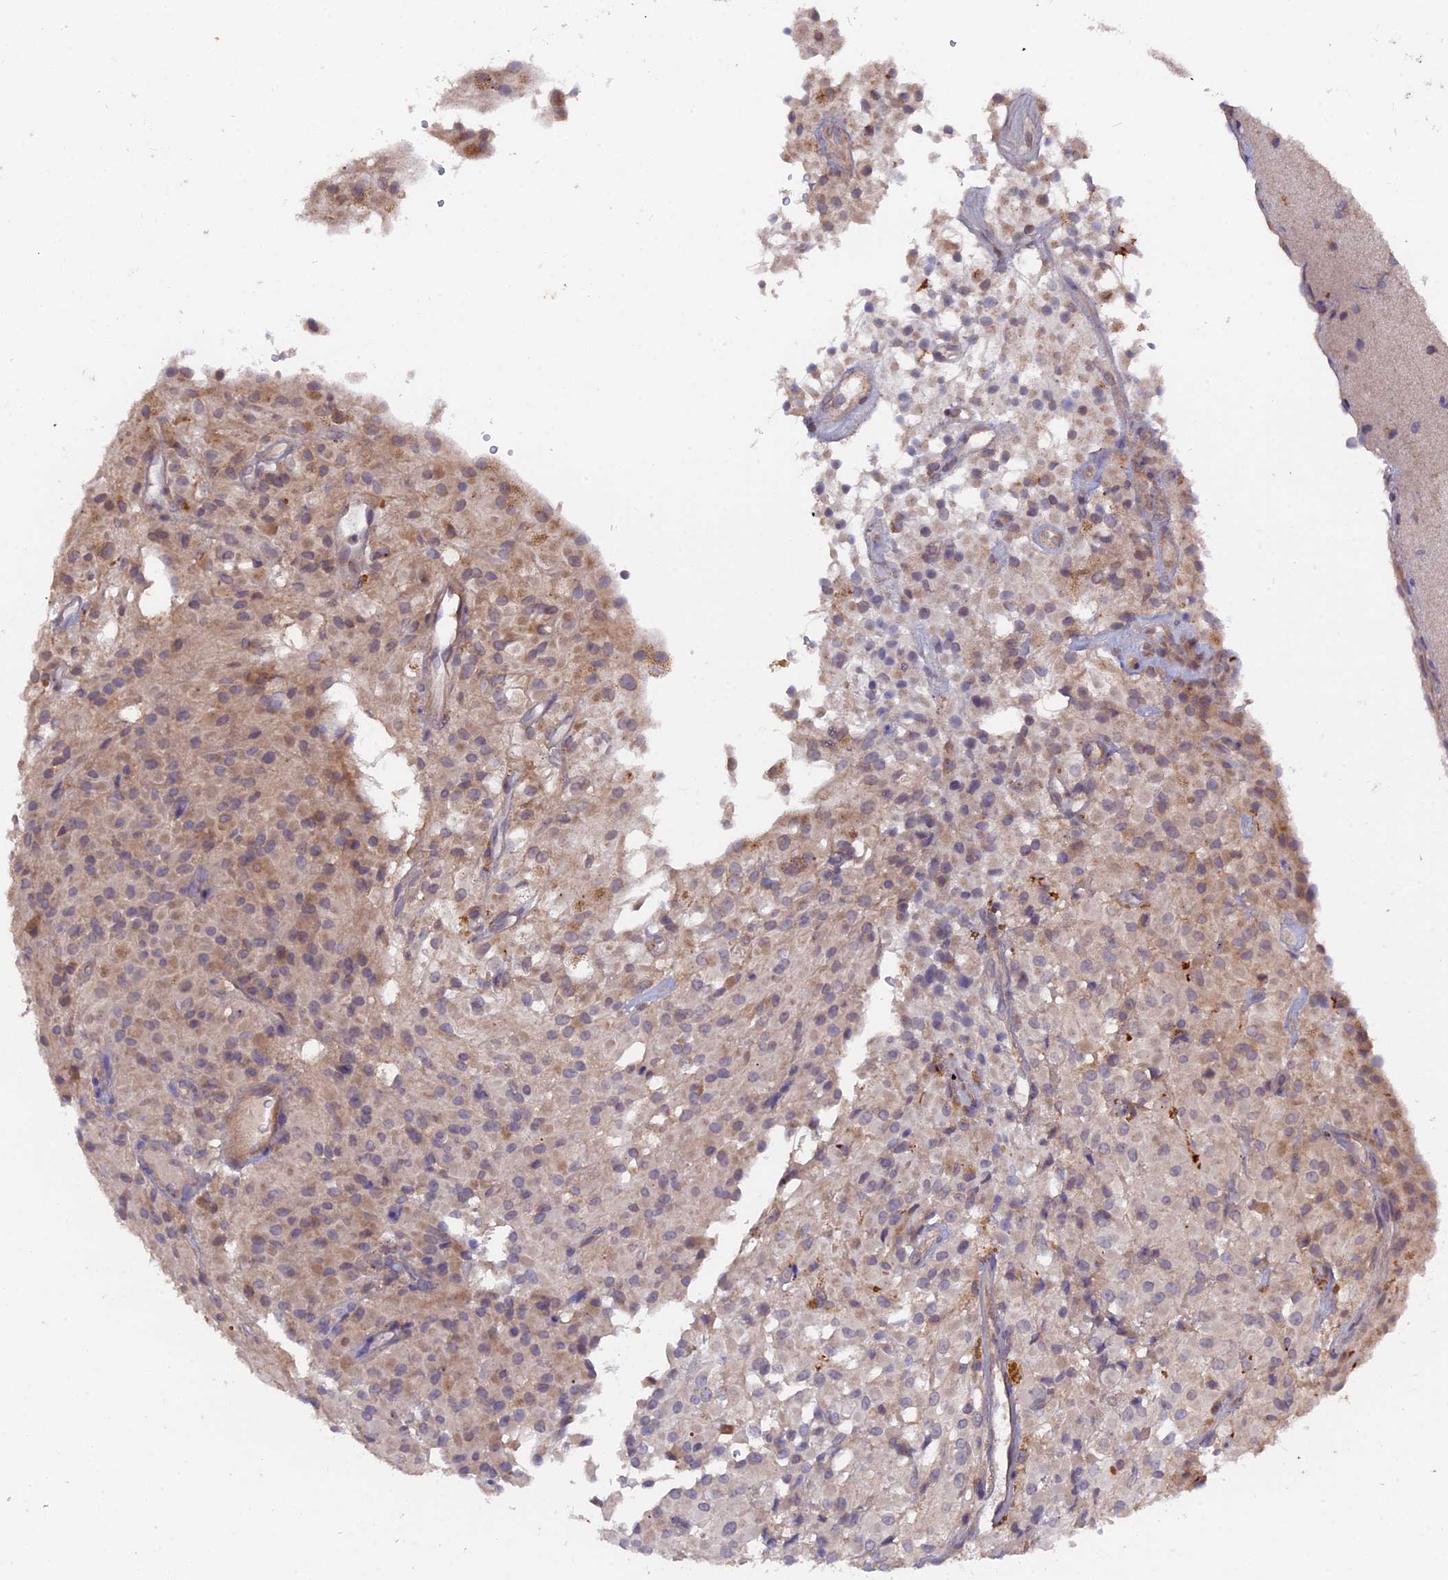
{"staining": {"intensity": "weak", "quantity": "25%-75%", "location": "cytoplasmic/membranous"}, "tissue": "glioma", "cell_type": "Tumor cells", "image_type": "cancer", "snomed": [{"axis": "morphology", "description": "Glioma, malignant, High grade"}, {"axis": "topography", "description": "Brain"}], "caption": "Approximately 25%-75% of tumor cells in human high-grade glioma (malignant) reveal weak cytoplasmic/membranous protein positivity as visualized by brown immunohistochemical staining.", "gene": "ZCCHC2", "patient": {"sex": "female", "age": 59}}